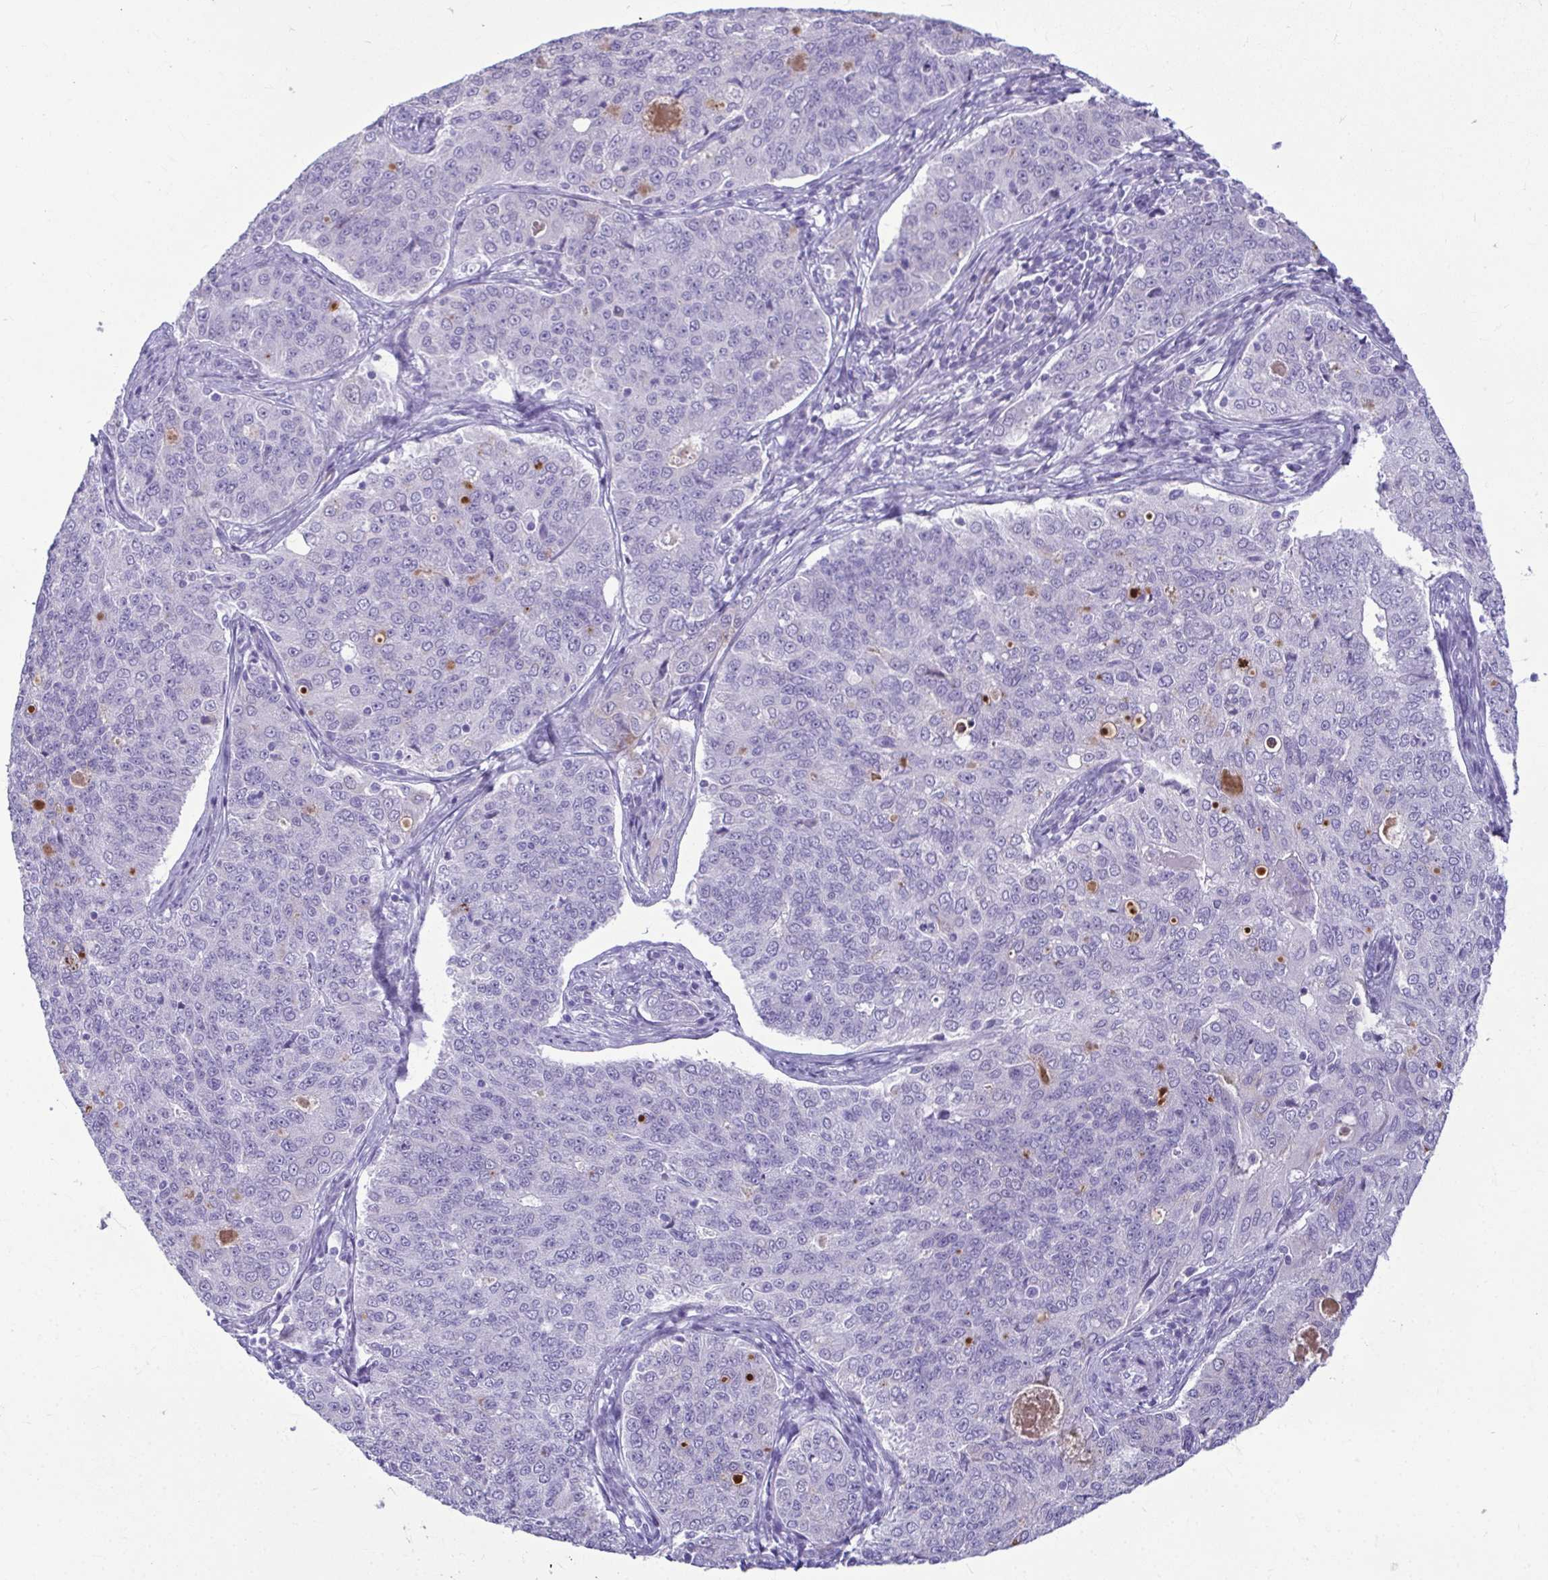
{"staining": {"intensity": "negative", "quantity": "none", "location": "none"}, "tissue": "endometrial cancer", "cell_type": "Tumor cells", "image_type": "cancer", "snomed": [{"axis": "morphology", "description": "Adenocarcinoma, NOS"}, {"axis": "topography", "description": "Endometrium"}], "caption": "Immunohistochemical staining of human endometrial cancer (adenocarcinoma) demonstrates no significant staining in tumor cells.", "gene": "SERPINI1", "patient": {"sex": "female", "age": 43}}